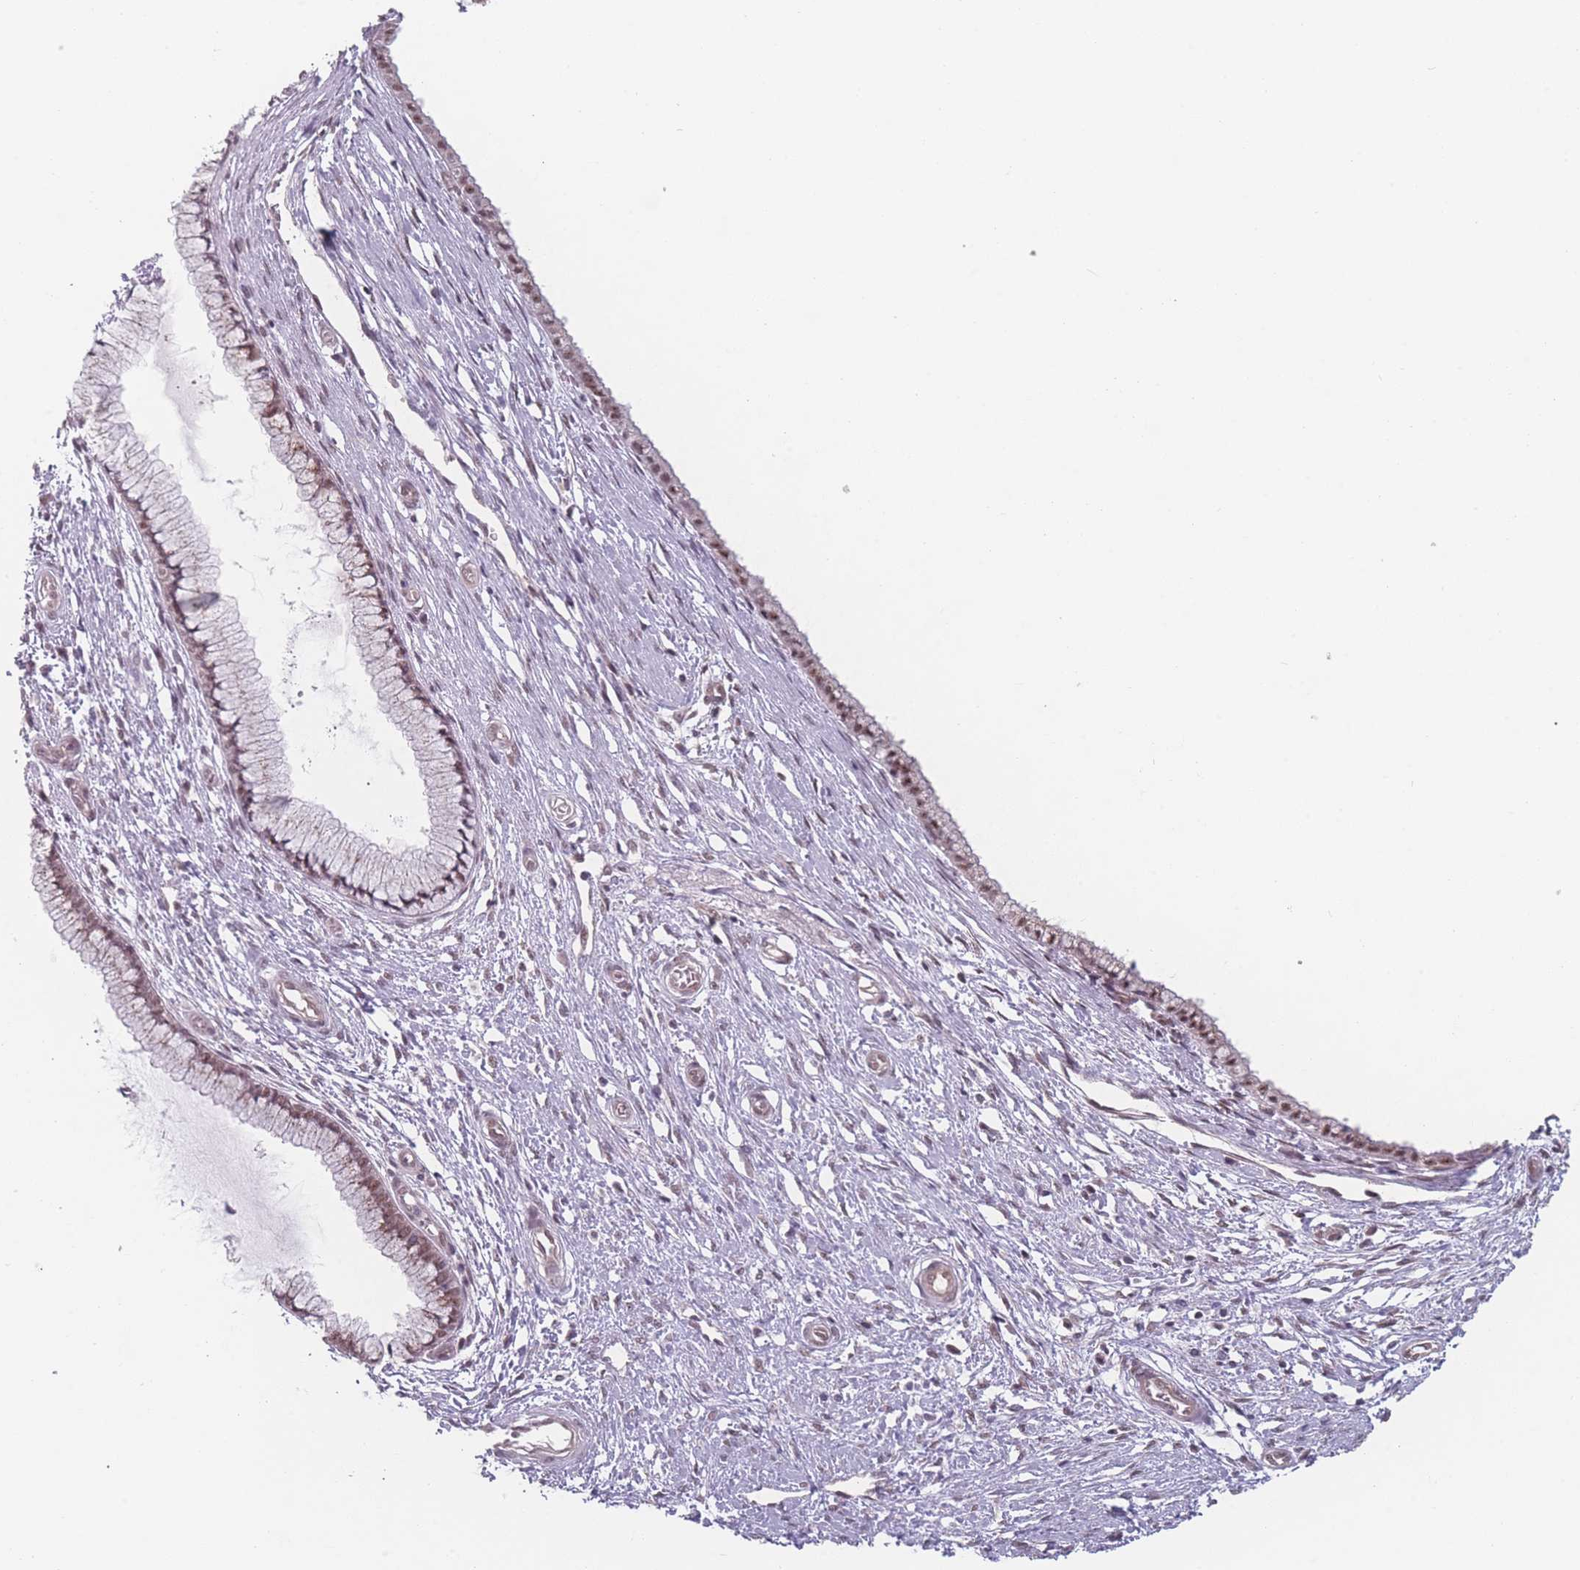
{"staining": {"intensity": "moderate", "quantity": ">75%", "location": "nuclear"}, "tissue": "cervix", "cell_type": "Glandular cells", "image_type": "normal", "snomed": [{"axis": "morphology", "description": "Normal tissue, NOS"}, {"axis": "topography", "description": "Cervix"}], "caption": "A high-resolution image shows IHC staining of unremarkable cervix, which reveals moderate nuclear positivity in about >75% of glandular cells. (Stains: DAB (3,3'-diaminobenzidine) in brown, nuclei in blue, Microscopy: brightfield microscopy at high magnification).", "gene": "ZC3H14", "patient": {"sex": "female", "age": 55}}